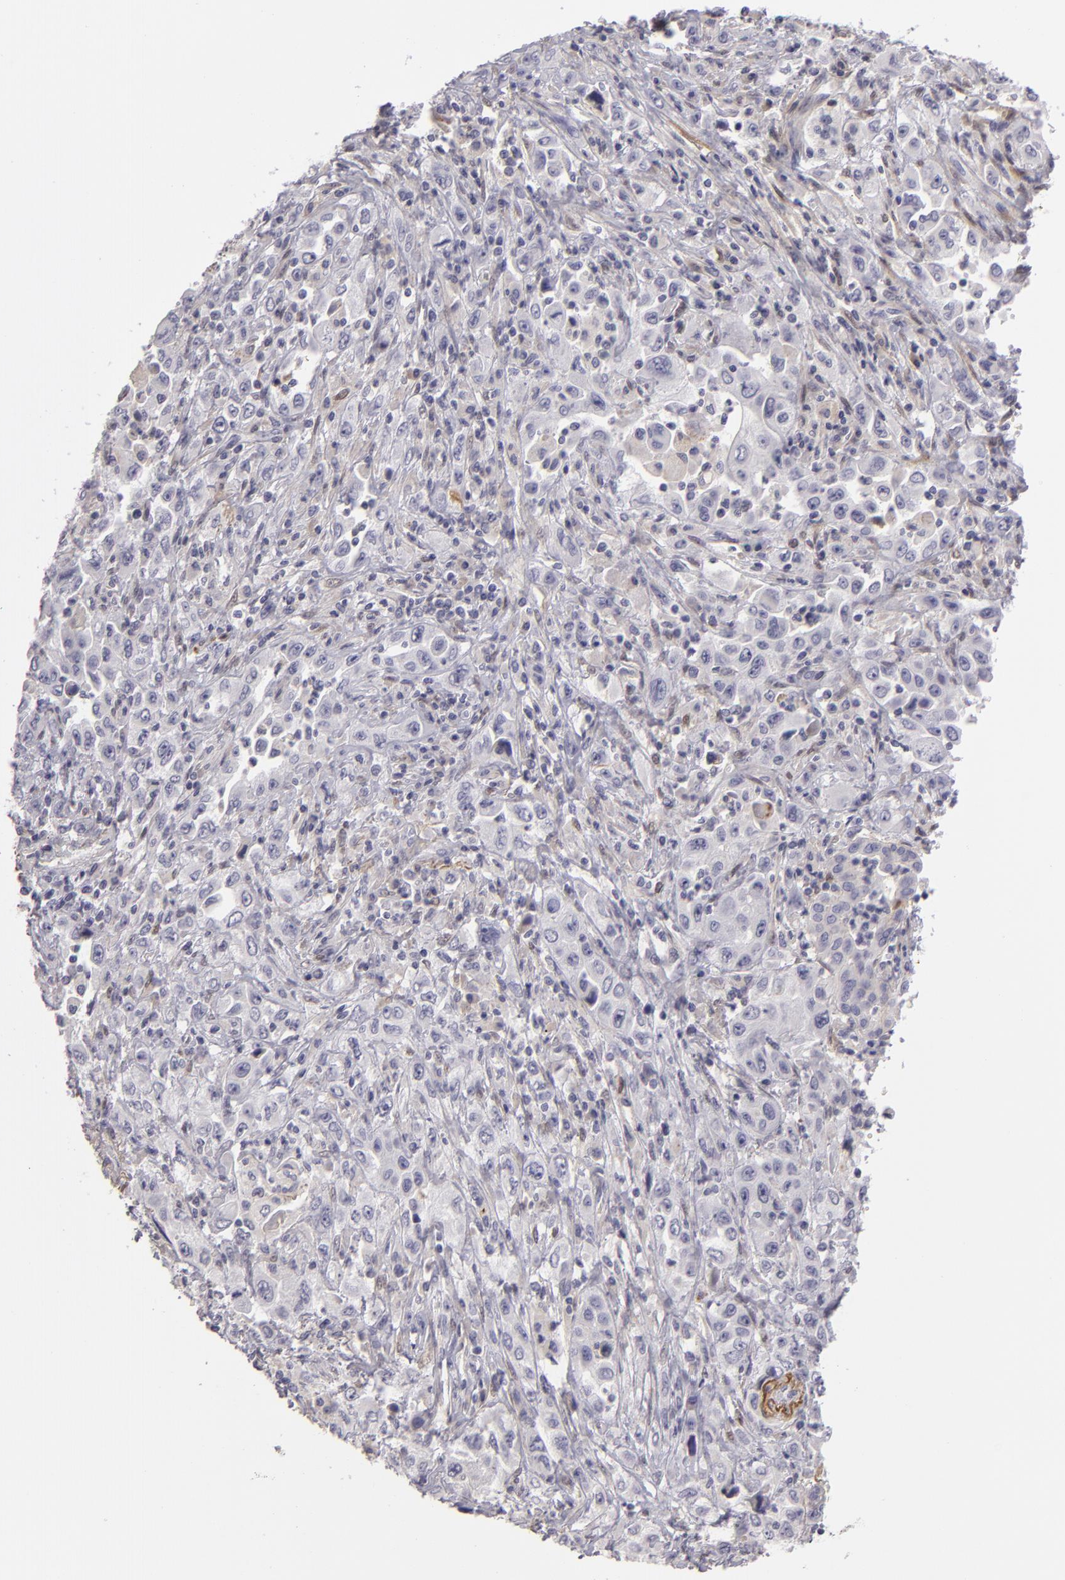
{"staining": {"intensity": "negative", "quantity": "none", "location": "none"}, "tissue": "pancreatic cancer", "cell_type": "Tumor cells", "image_type": "cancer", "snomed": [{"axis": "morphology", "description": "Adenocarcinoma, NOS"}, {"axis": "topography", "description": "Pancreas"}], "caption": "Protein analysis of pancreatic cancer (adenocarcinoma) shows no significant staining in tumor cells. (Brightfield microscopy of DAB (3,3'-diaminobenzidine) immunohistochemistry (IHC) at high magnification).", "gene": "EFS", "patient": {"sex": "male", "age": 70}}